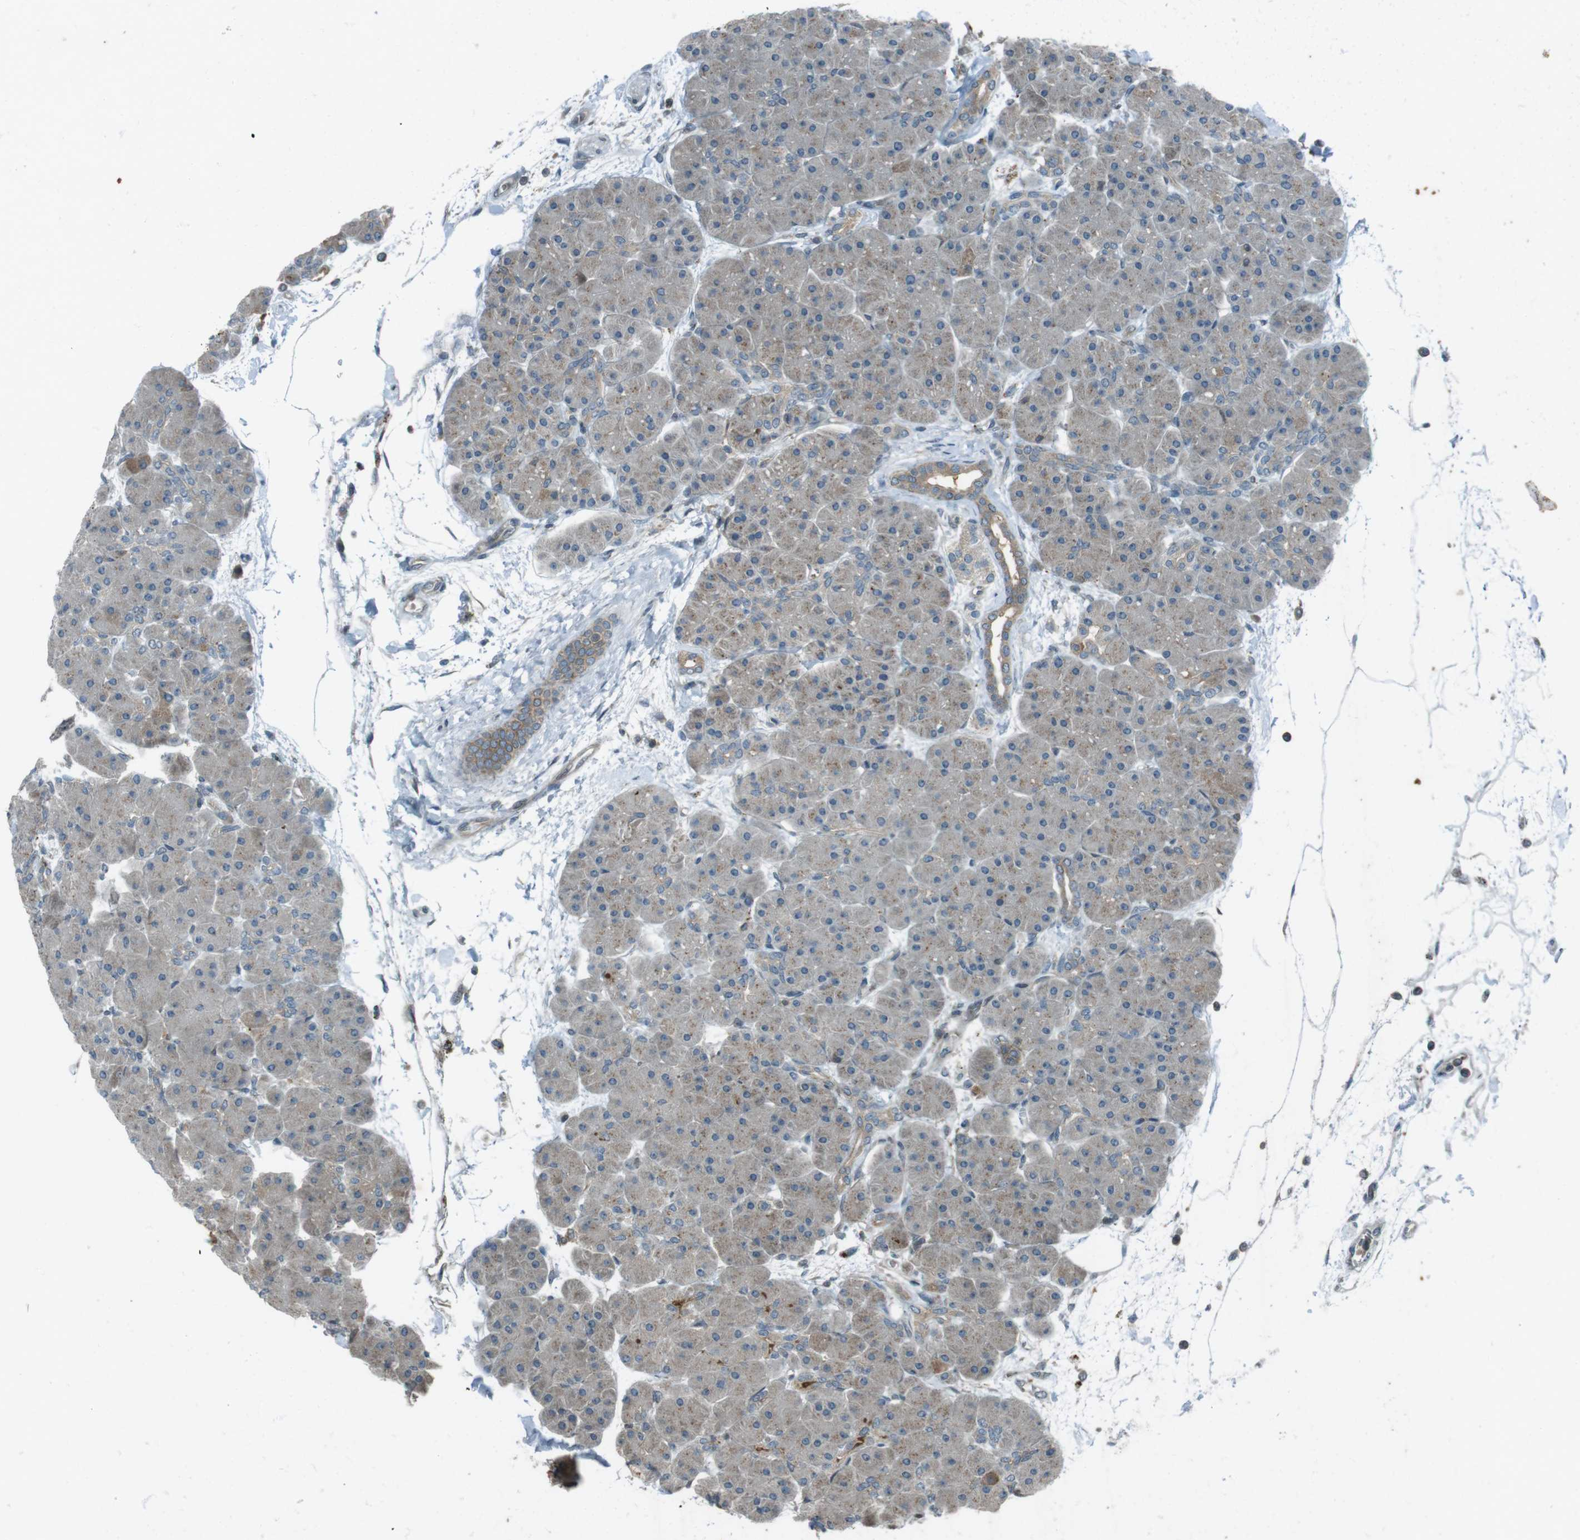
{"staining": {"intensity": "moderate", "quantity": "<25%", "location": "cytoplasmic/membranous"}, "tissue": "pancreas", "cell_type": "Exocrine glandular cells", "image_type": "normal", "snomed": [{"axis": "morphology", "description": "Normal tissue, NOS"}, {"axis": "topography", "description": "Pancreas"}], "caption": "A histopathology image of human pancreas stained for a protein displays moderate cytoplasmic/membranous brown staining in exocrine glandular cells. The staining was performed using DAB, with brown indicating positive protein expression. Nuclei are stained blue with hematoxylin.", "gene": "ZYX", "patient": {"sex": "male", "age": 66}}